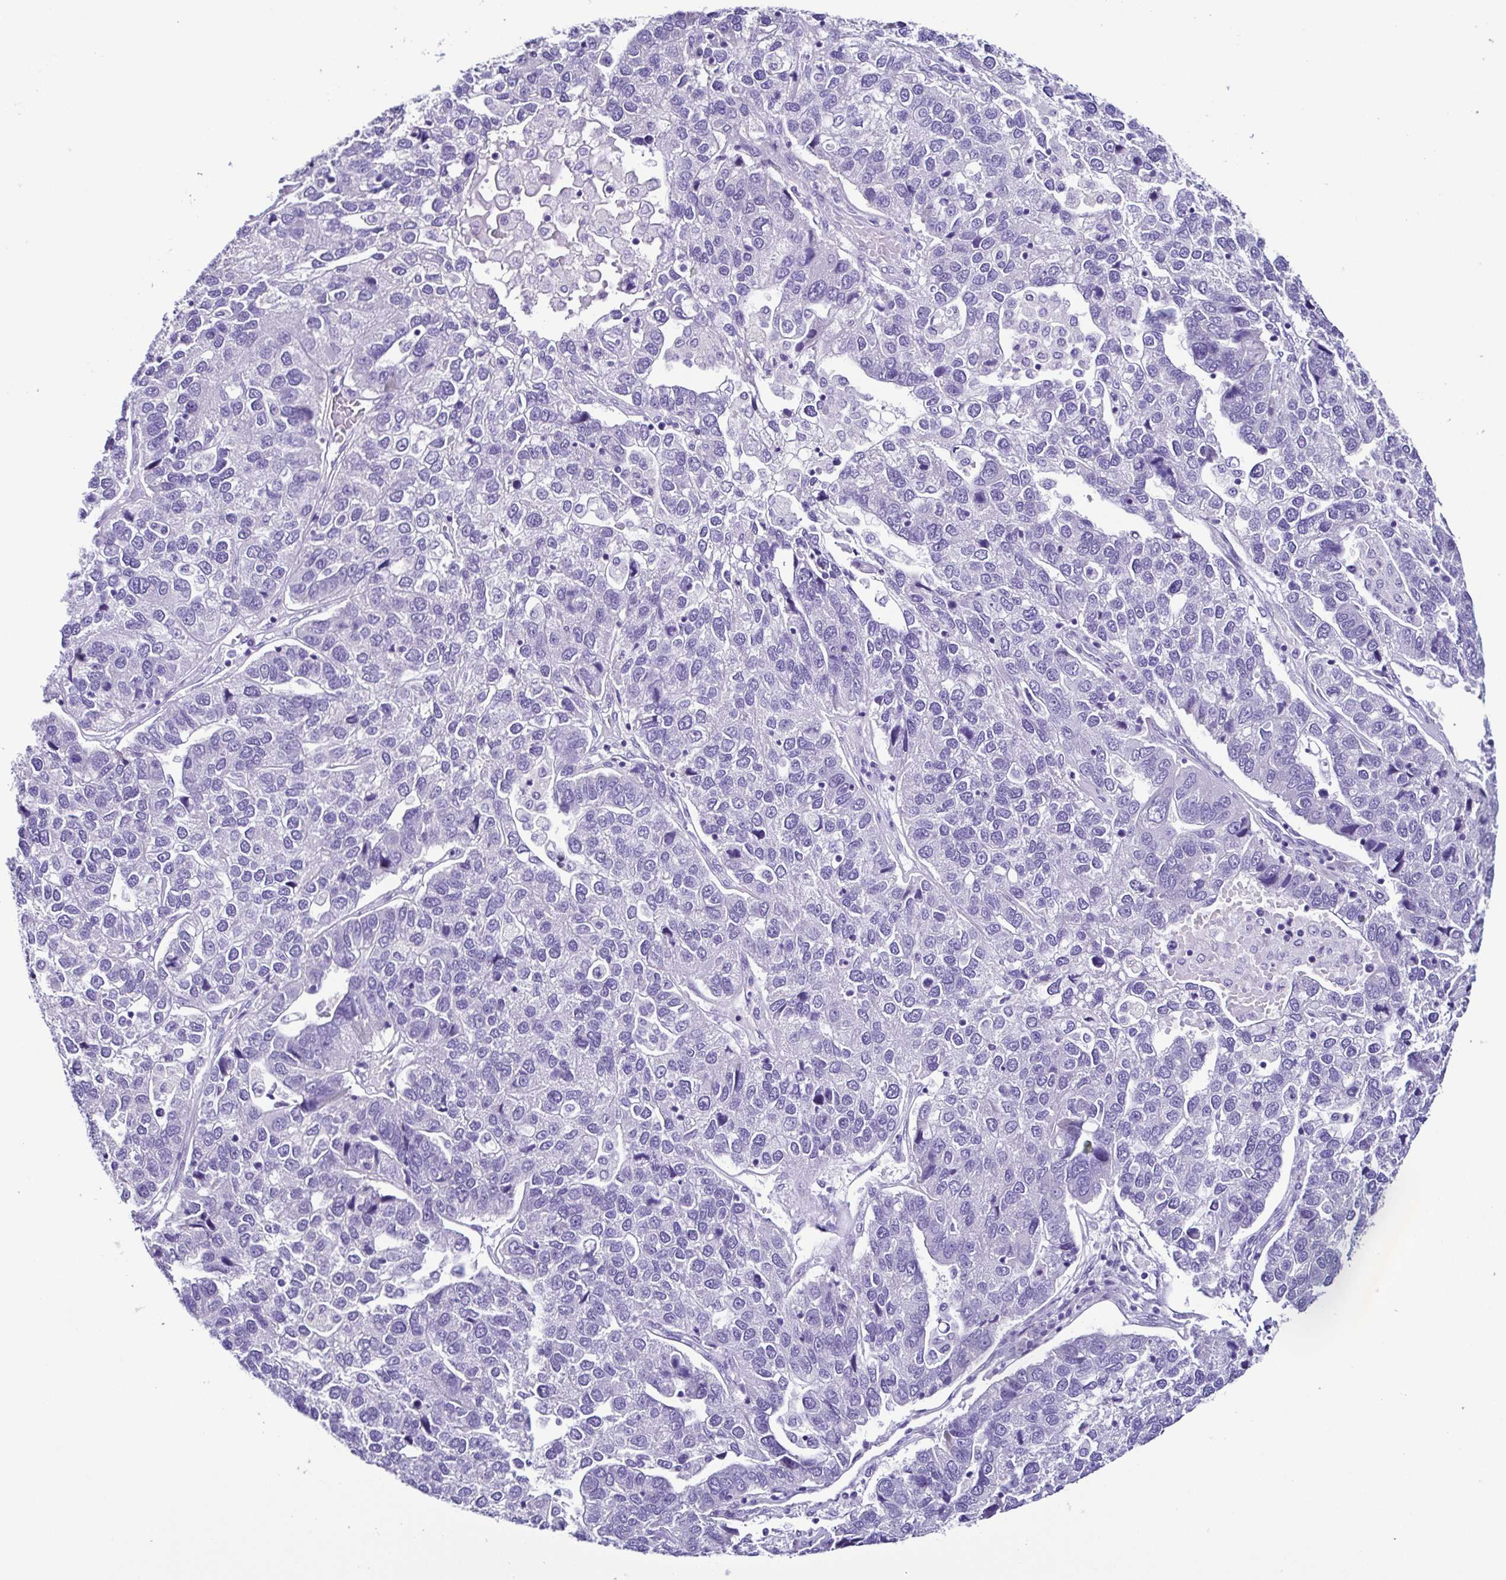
{"staining": {"intensity": "negative", "quantity": "none", "location": "none"}, "tissue": "pancreatic cancer", "cell_type": "Tumor cells", "image_type": "cancer", "snomed": [{"axis": "morphology", "description": "Adenocarcinoma, NOS"}, {"axis": "topography", "description": "Pancreas"}], "caption": "High power microscopy image of an immunohistochemistry (IHC) histopathology image of pancreatic adenocarcinoma, revealing no significant expression in tumor cells.", "gene": "SRL", "patient": {"sex": "female", "age": 61}}